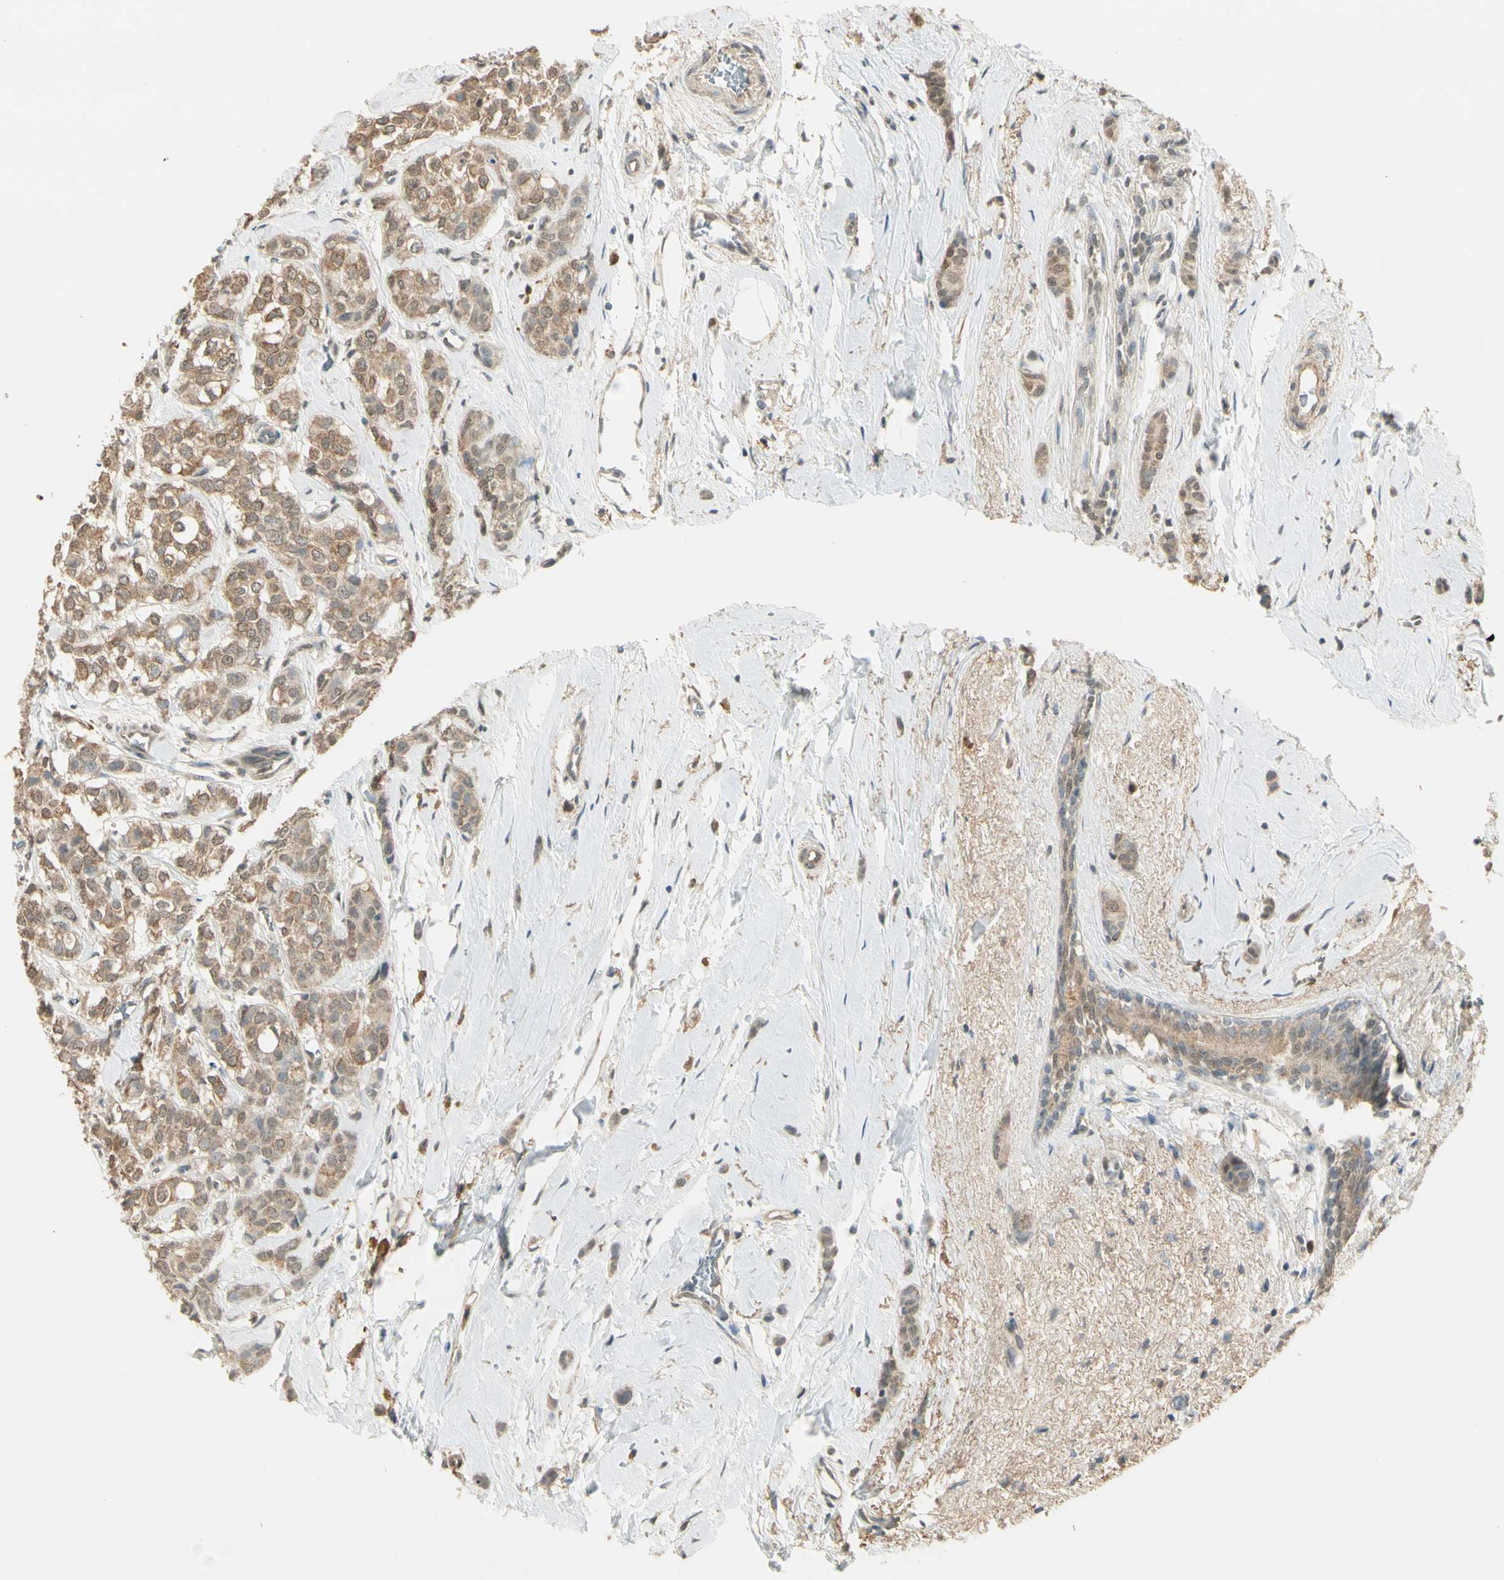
{"staining": {"intensity": "moderate", "quantity": ">75%", "location": "cytoplasmic/membranous"}, "tissue": "breast cancer", "cell_type": "Tumor cells", "image_type": "cancer", "snomed": [{"axis": "morphology", "description": "Lobular carcinoma"}, {"axis": "topography", "description": "Breast"}], "caption": "Lobular carcinoma (breast) stained with a brown dye shows moderate cytoplasmic/membranous positive expression in approximately >75% of tumor cells.", "gene": "SGCA", "patient": {"sex": "female", "age": 60}}